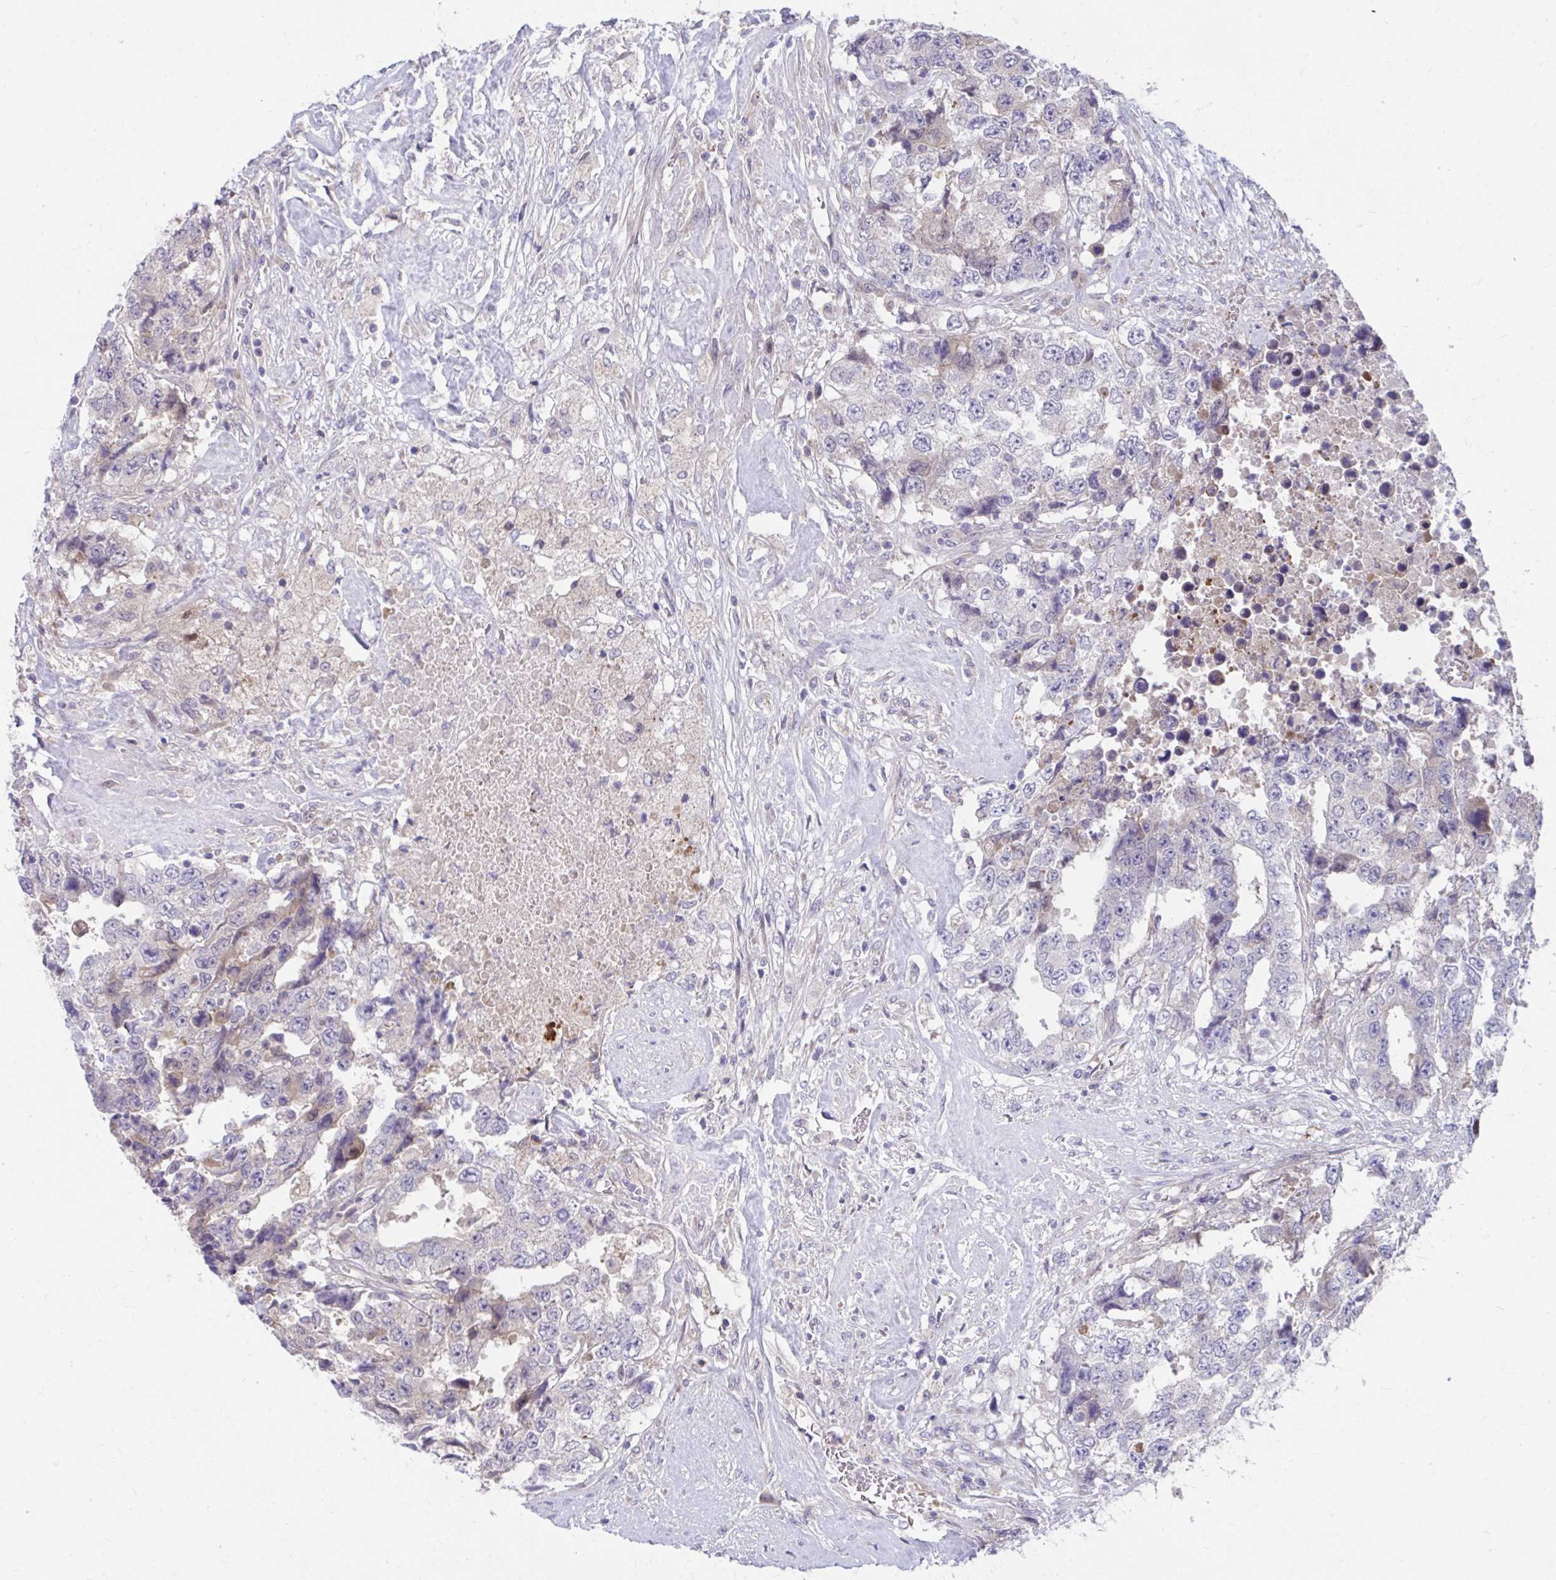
{"staining": {"intensity": "negative", "quantity": "none", "location": "none"}, "tissue": "testis cancer", "cell_type": "Tumor cells", "image_type": "cancer", "snomed": [{"axis": "morphology", "description": "Carcinoma, Embryonal, NOS"}, {"axis": "topography", "description": "Testis"}], "caption": "Testis cancer (embryonal carcinoma) was stained to show a protein in brown. There is no significant staining in tumor cells.", "gene": "PCDHB7", "patient": {"sex": "male", "age": 24}}